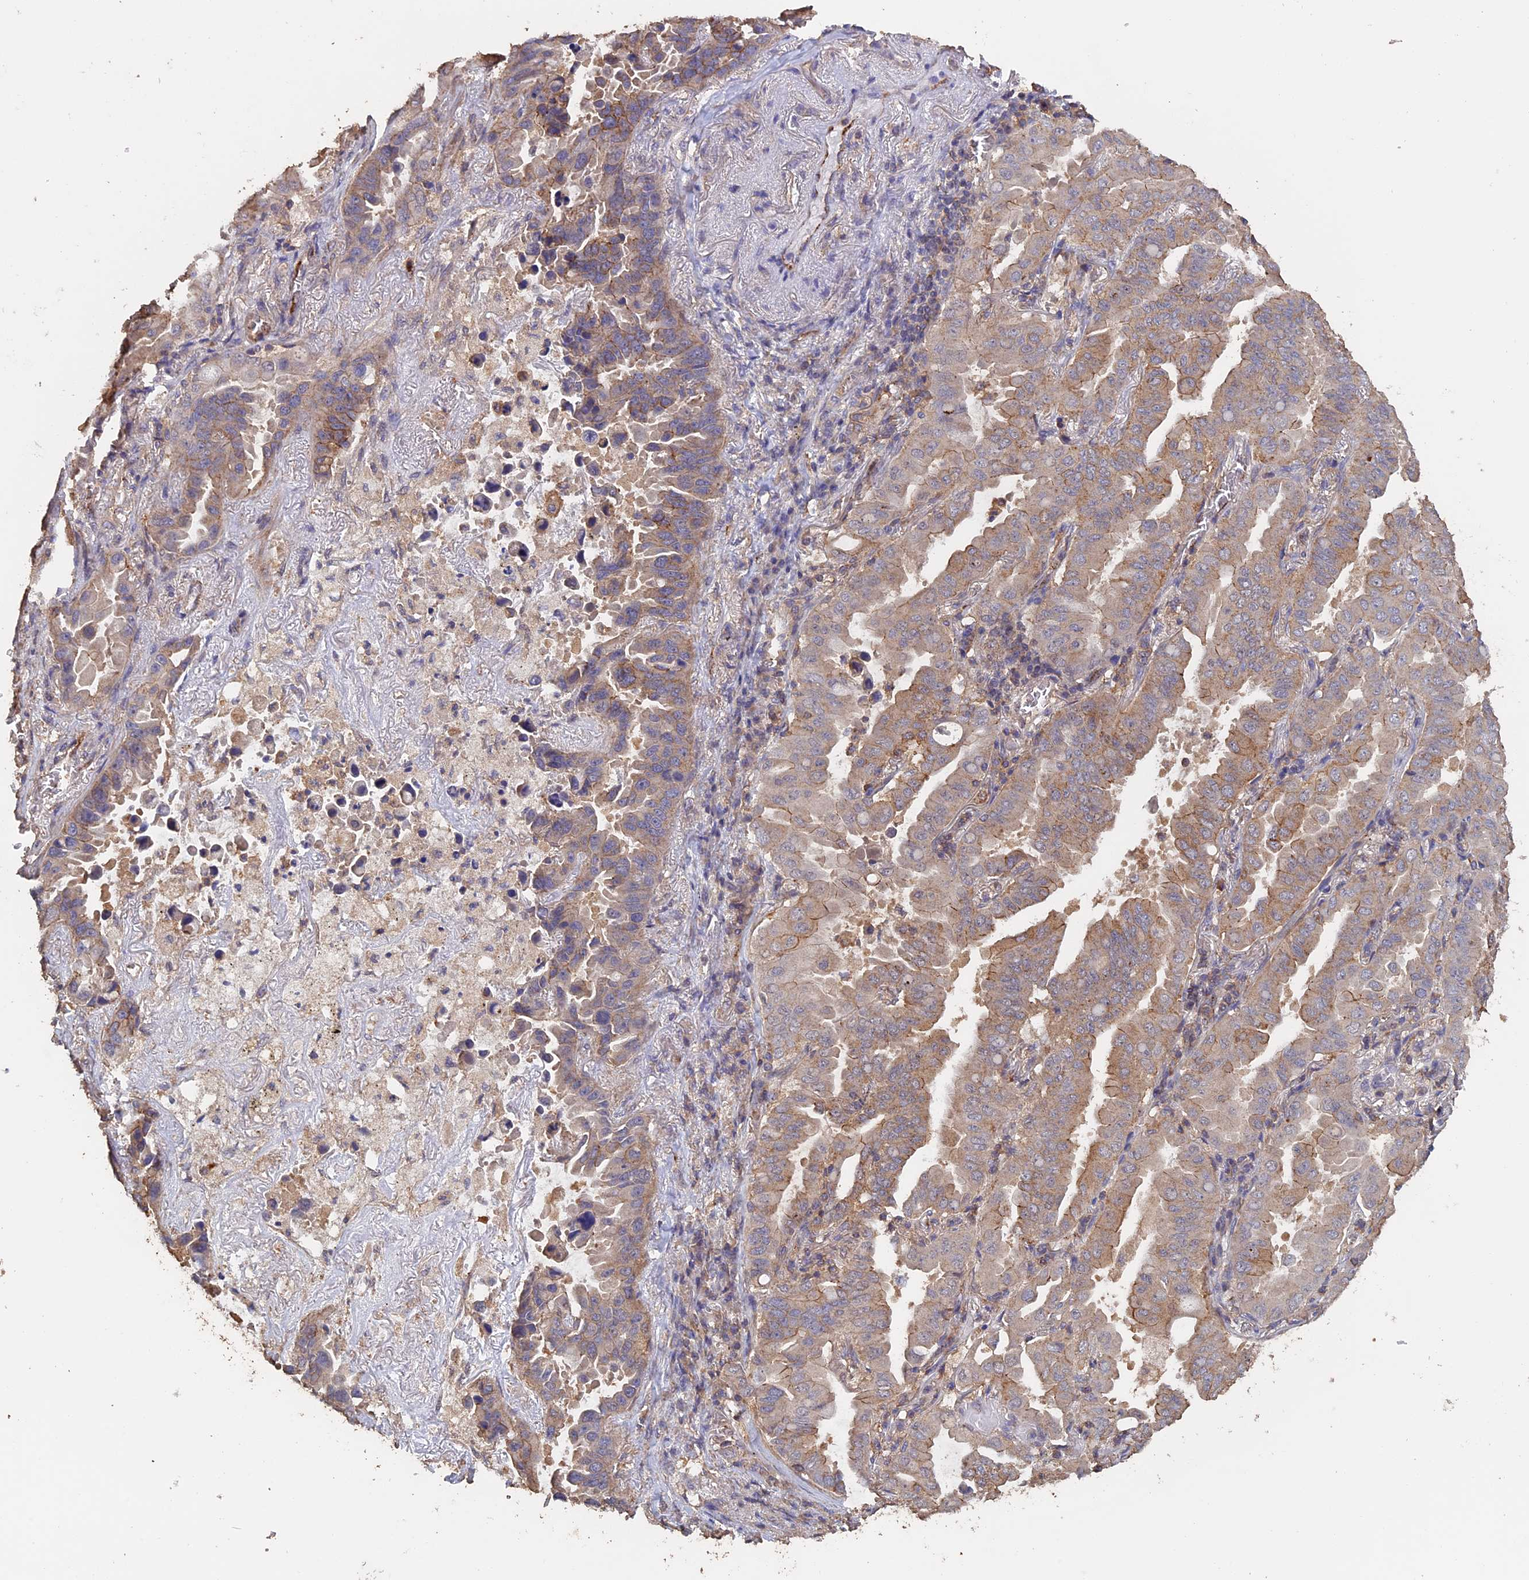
{"staining": {"intensity": "moderate", "quantity": "<25%", "location": "cytoplasmic/membranous"}, "tissue": "lung cancer", "cell_type": "Tumor cells", "image_type": "cancer", "snomed": [{"axis": "morphology", "description": "Adenocarcinoma, NOS"}, {"axis": "topography", "description": "Lung"}], "caption": "Immunohistochemistry (IHC) micrograph of human lung adenocarcinoma stained for a protein (brown), which shows low levels of moderate cytoplasmic/membranous expression in about <25% of tumor cells.", "gene": "PIGQ", "patient": {"sex": "male", "age": 64}}